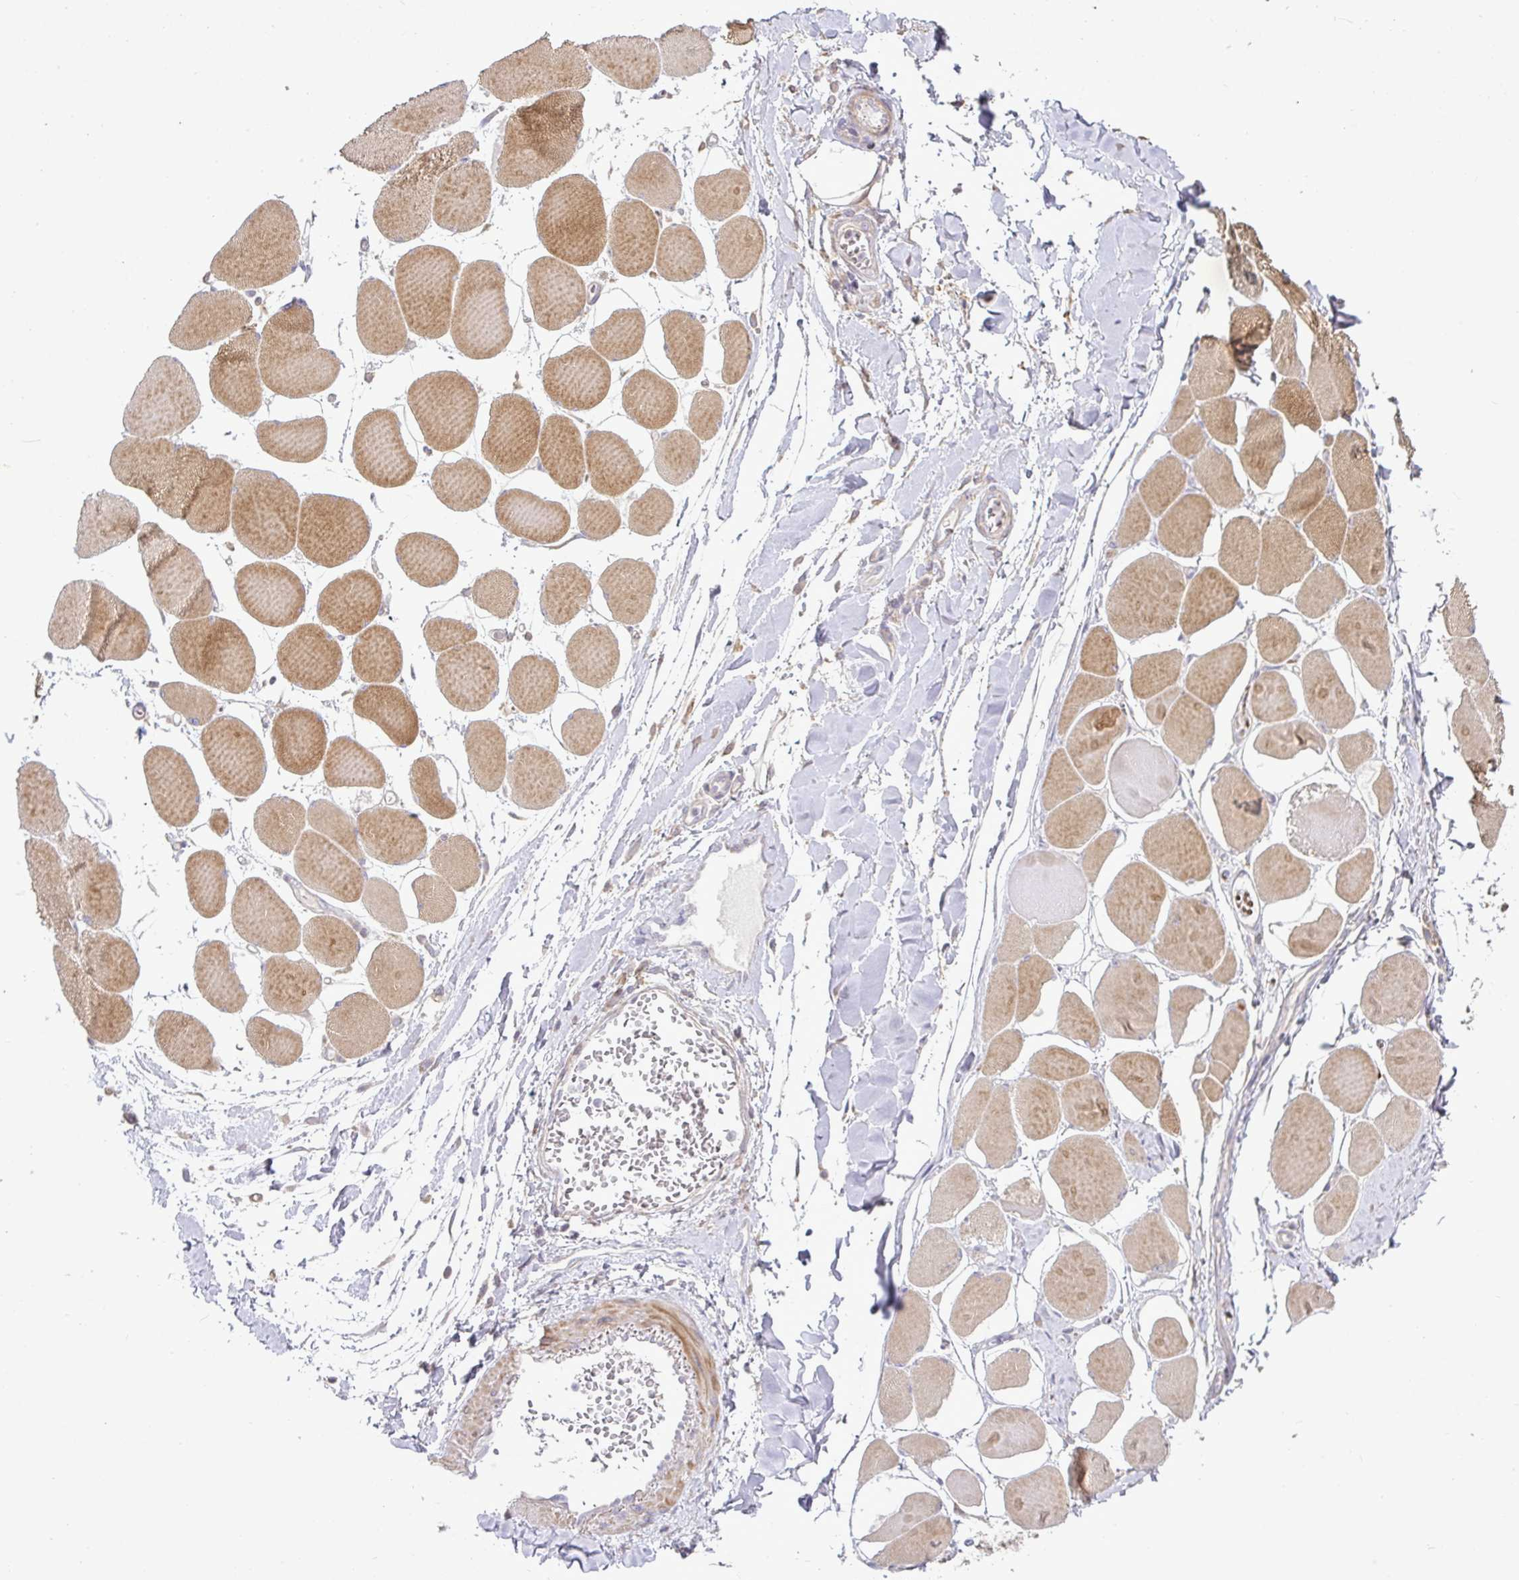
{"staining": {"intensity": "strong", "quantity": ">75%", "location": "cytoplasmic/membranous"}, "tissue": "skeletal muscle", "cell_type": "Myocytes", "image_type": "normal", "snomed": [{"axis": "morphology", "description": "Normal tissue, NOS"}, {"axis": "topography", "description": "Skeletal muscle"}], "caption": "DAB (3,3'-diaminobenzidine) immunohistochemical staining of unremarkable skeletal muscle exhibits strong cytoplasmic/membranous protein staining in approximately >75% of myocytes.", "gene": "STRIP1", "patient": {"sex": "female", "age": 75}}